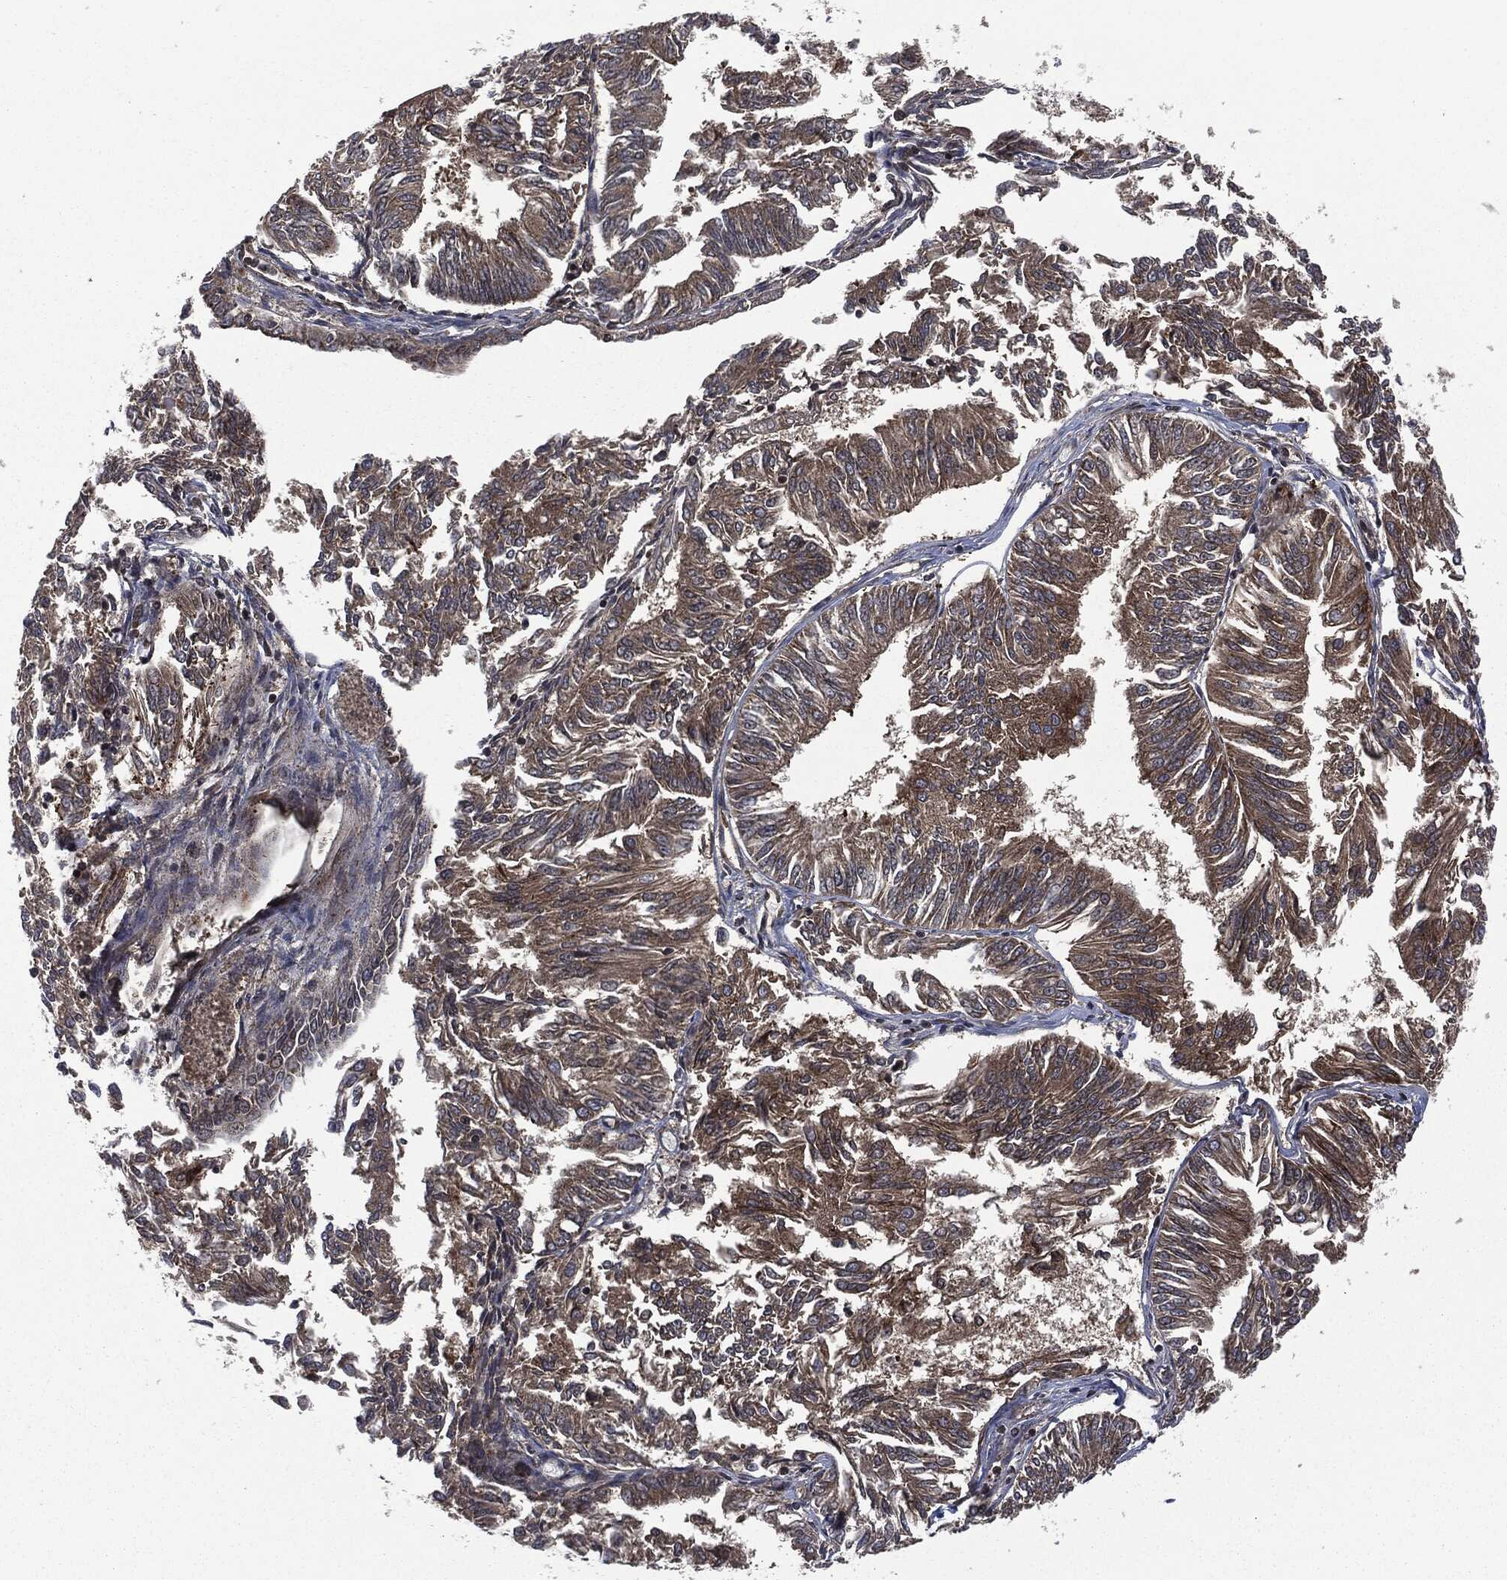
{"staining": {"intensity": "moderate", "quantity": "25%-75%", "location": "cytoplasmic/membranous"}, "tissue": "endometrial cancer", "cell_type": "Tumor cells", "image_type": "cancer", "snomed": [{"axis": "morphology", "description": "Adenocarcinoma, NOS"}, {"axis": "topography", "description": "Endometrium"}], "caption": "This micrograph demonstrates endometrial cancer (adenocarcinoma) stained with IHC to label a protein in brown. The cytoplasmic/membranous of tumor cells show moderate positivity for the protein. Nuclei are counter-stained blue.", "gene": "HRAS", "patient": {"sex": "female", "age": 58}}